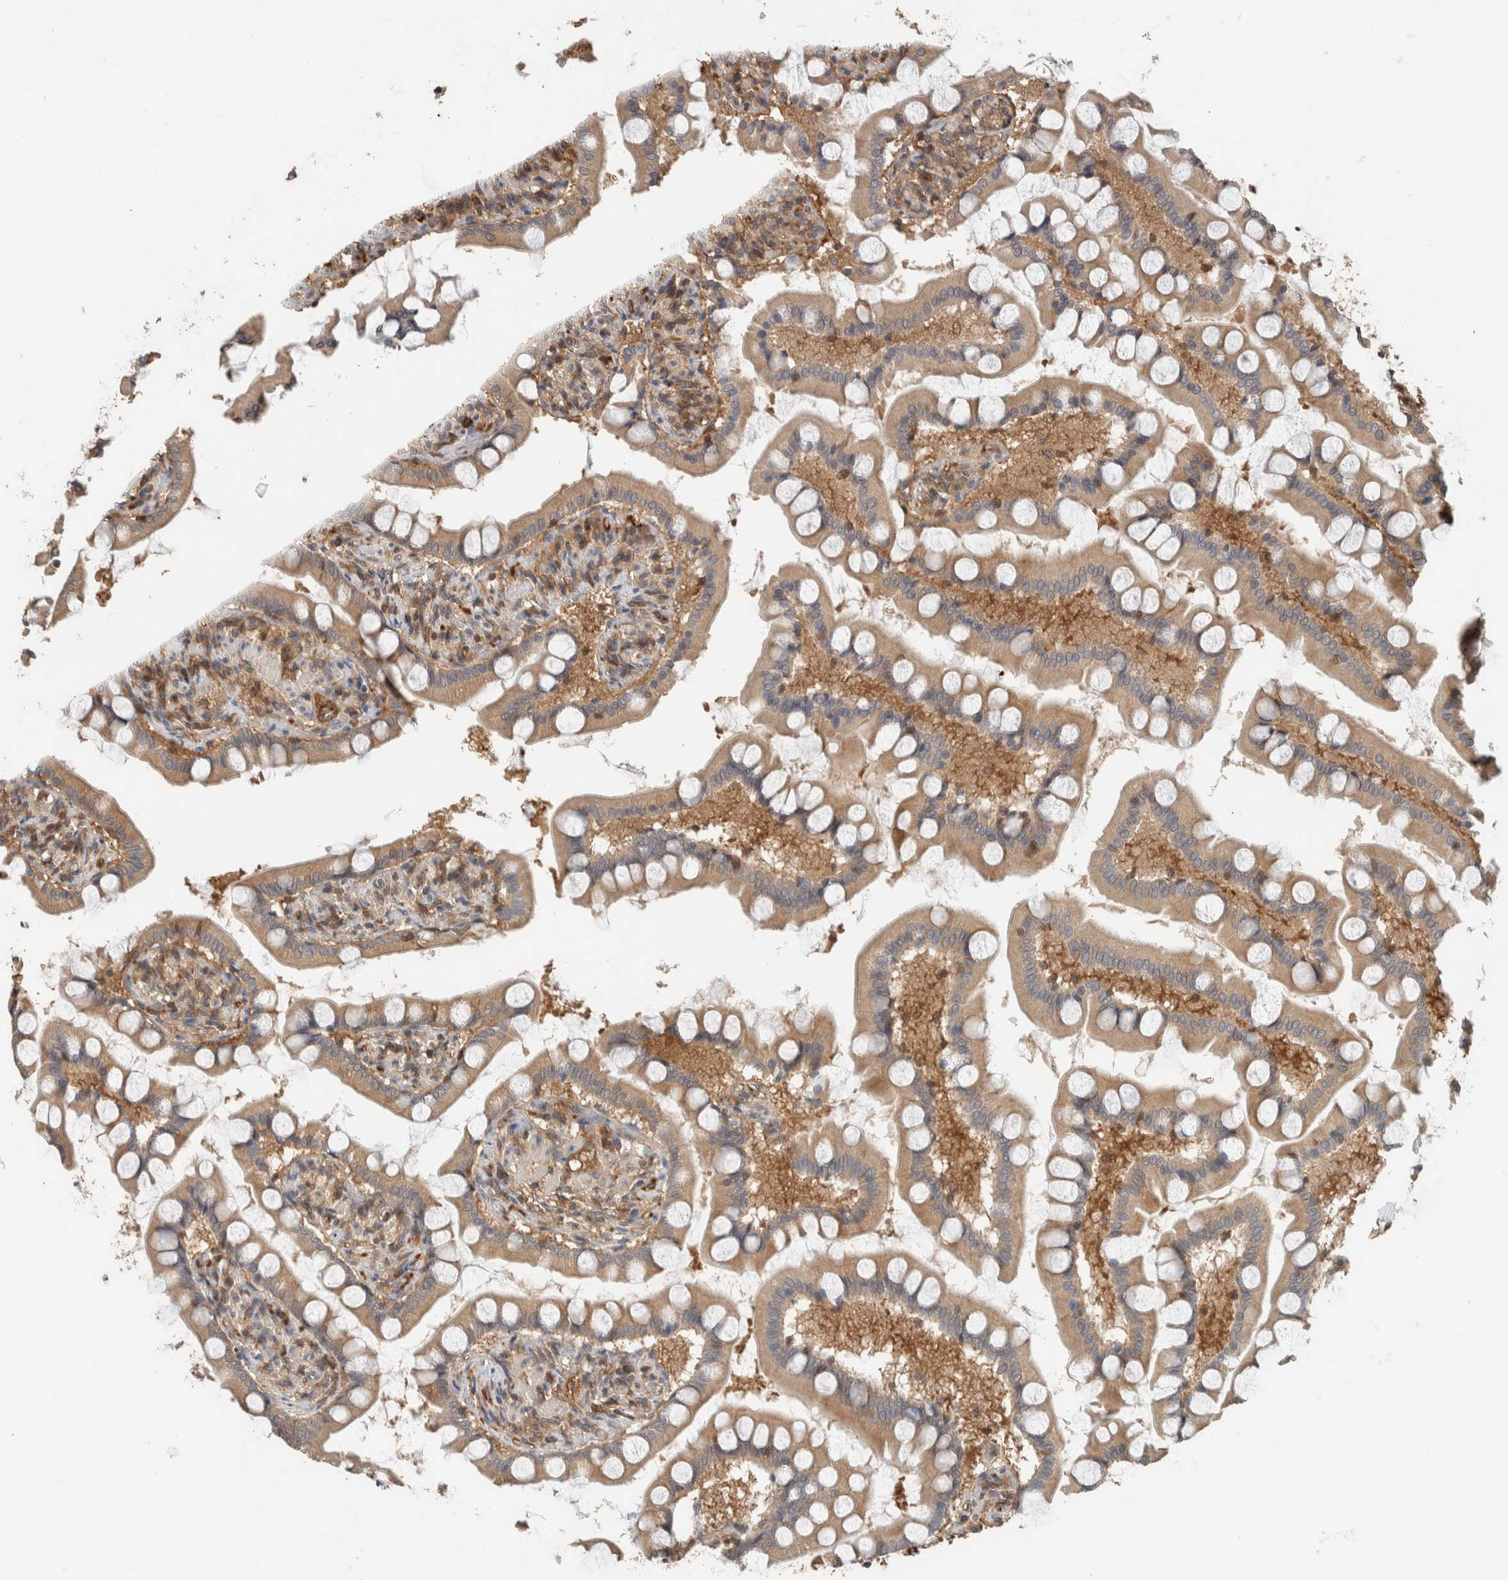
{"staining": {"intensity": "moderate", "quantity": "25%-75%", "location": "cytoplasmic/membranous"}, "tissue": "small intestine", "cell_type": "Glandular cells", "image_type": "normal", "snomed": [{"axis": "morphology", "description": "Normal tissue, NOS"}, {"axis": "topography", "description": "Small intestine"}], "caption": "DAB immunohistochemical staining of unremarkable small intestine exhibits moderate cytoplasmic/membranous protein positivity in approximately 25%-75% of glandular cells.", "gene": "PFDN4", "patient": {"sex": "male", "age": 41}}